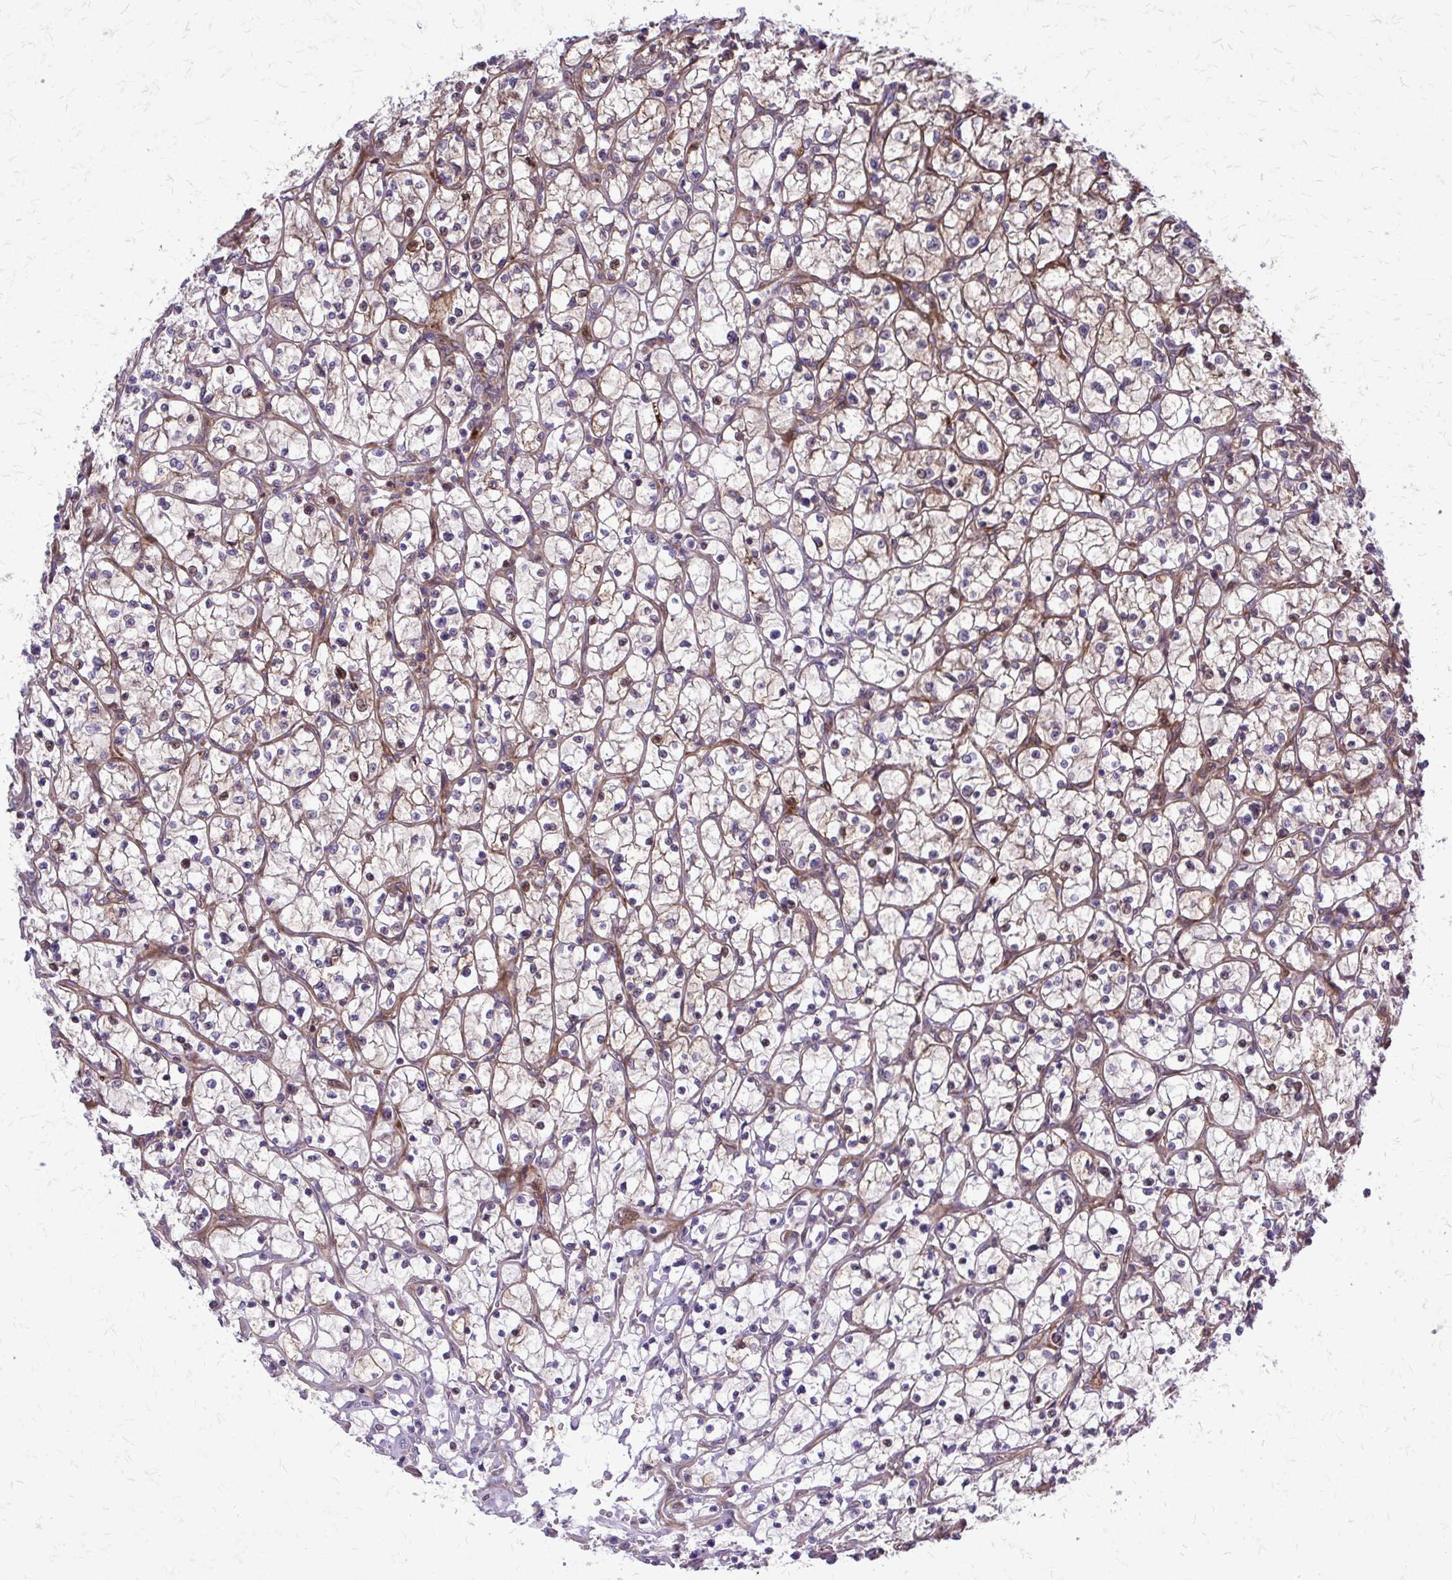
{"staining": {"intensity": "moderate", "quantity": ">75%", "location": "cytoplasmic/membranous"}, "tissue": "renal cancer", "cell_type": "Tumor cells", "image_type": "cancer", "snomed": [{"axis": "morphology", "description": "Adenocarcinoma, NOS"}, {"axis": "topography", "description": "Kidney"}], "caption": "Immunohistochemistry (DAB (3,3'-diaminobenzidine)) staining of human renal cancer shows moderate cytoplasmic/membranous protein staining in about >75% of tumor cells.", "gene": "PPDPFL", "patient": {"sex": "female", "age": 64}}